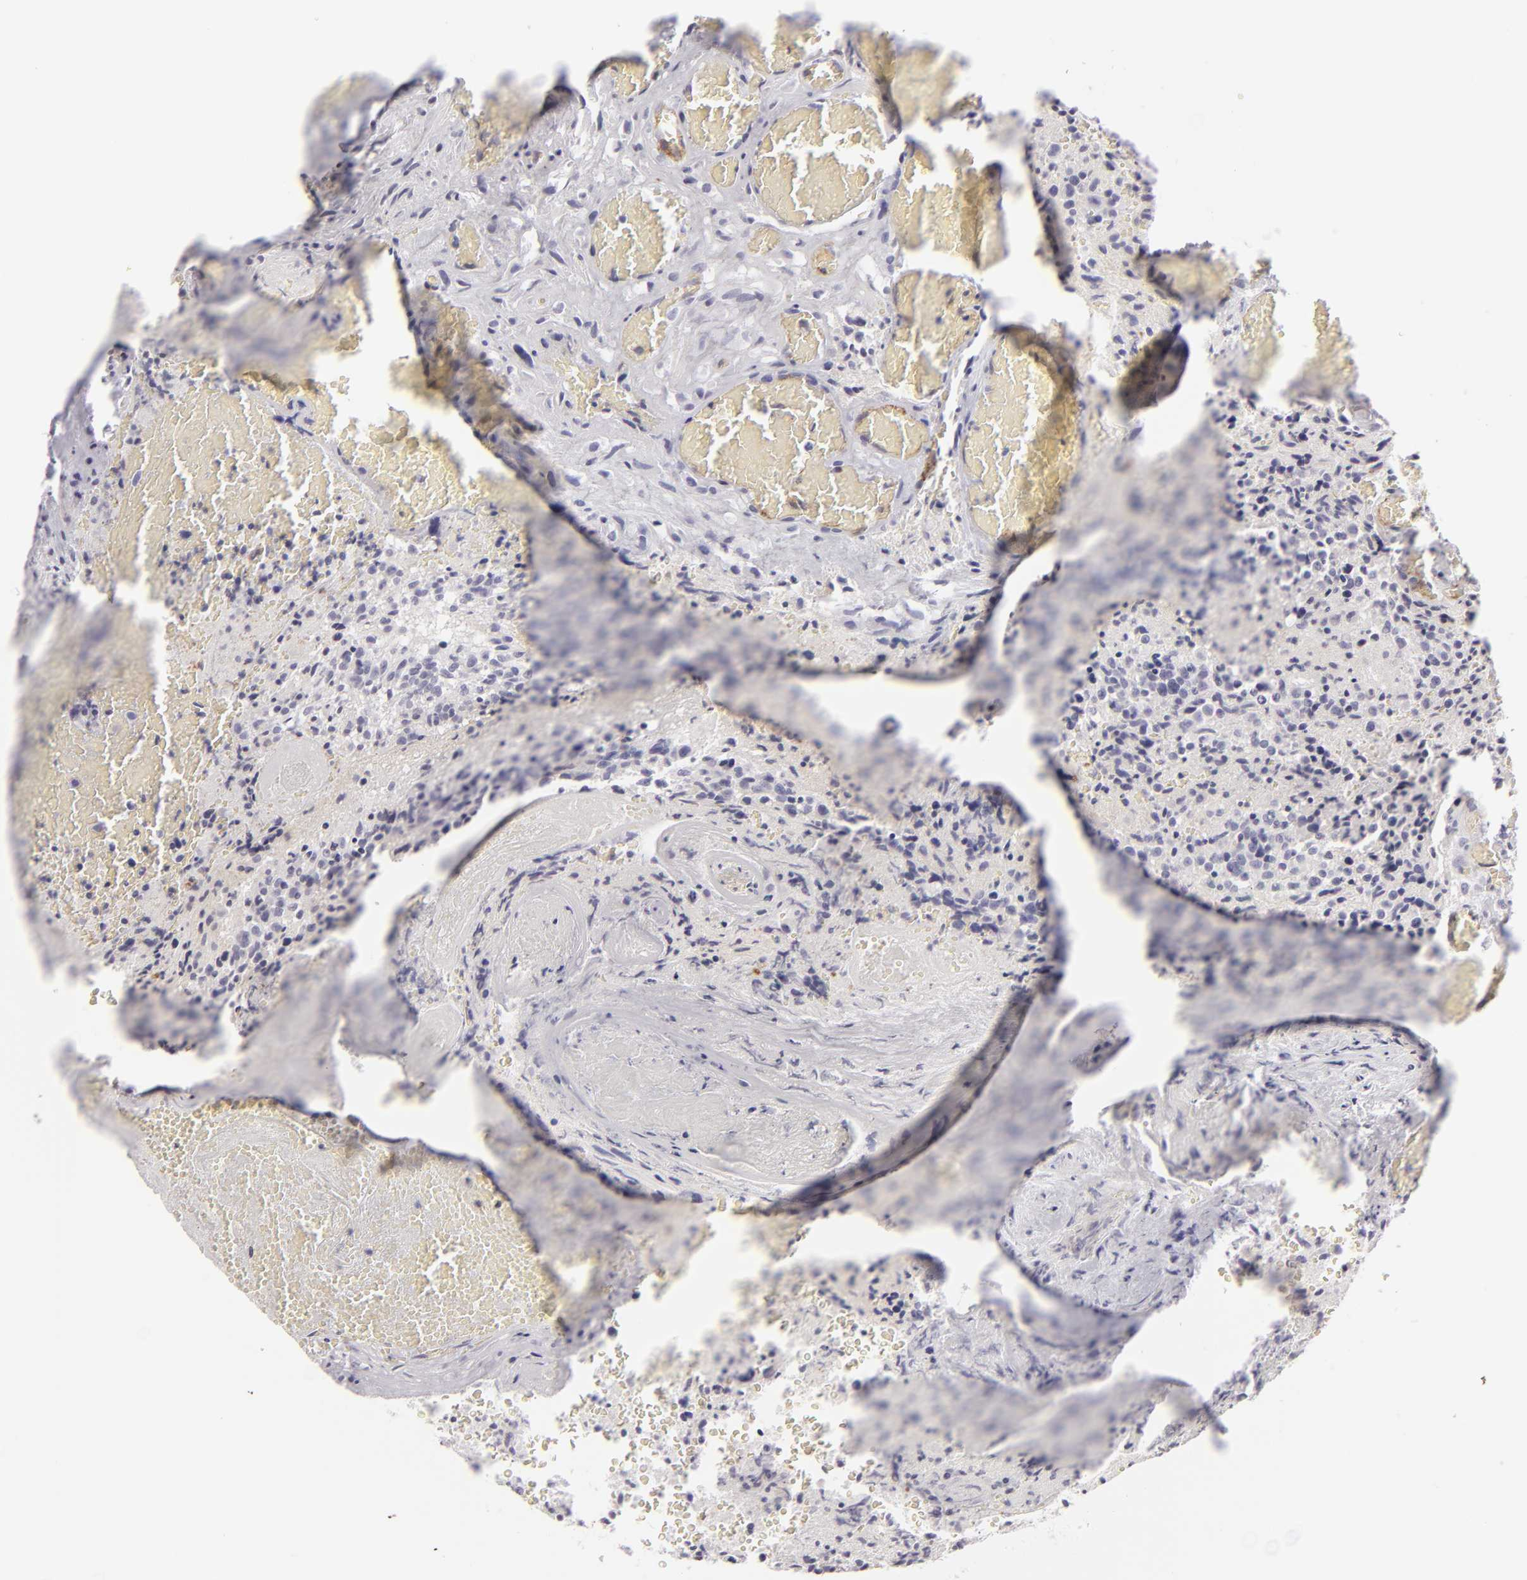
{"staining": {"intensity": "negative", "quantity": "none", "location": "none"}, "tissue": "glioma", "cell_type": "Tumor cells", "image_type": "cancer", "snomed": [{"axis": "morphology", "description": "Glioma, malignant, High grade"}, {"axis": "topography", "description": "Brain"}], "caption": "Protein analysis of glioma demonstrates no significant staining in tumor cells.", "gene": "JUP", "patient": {"sex": "male", "age": 36}}